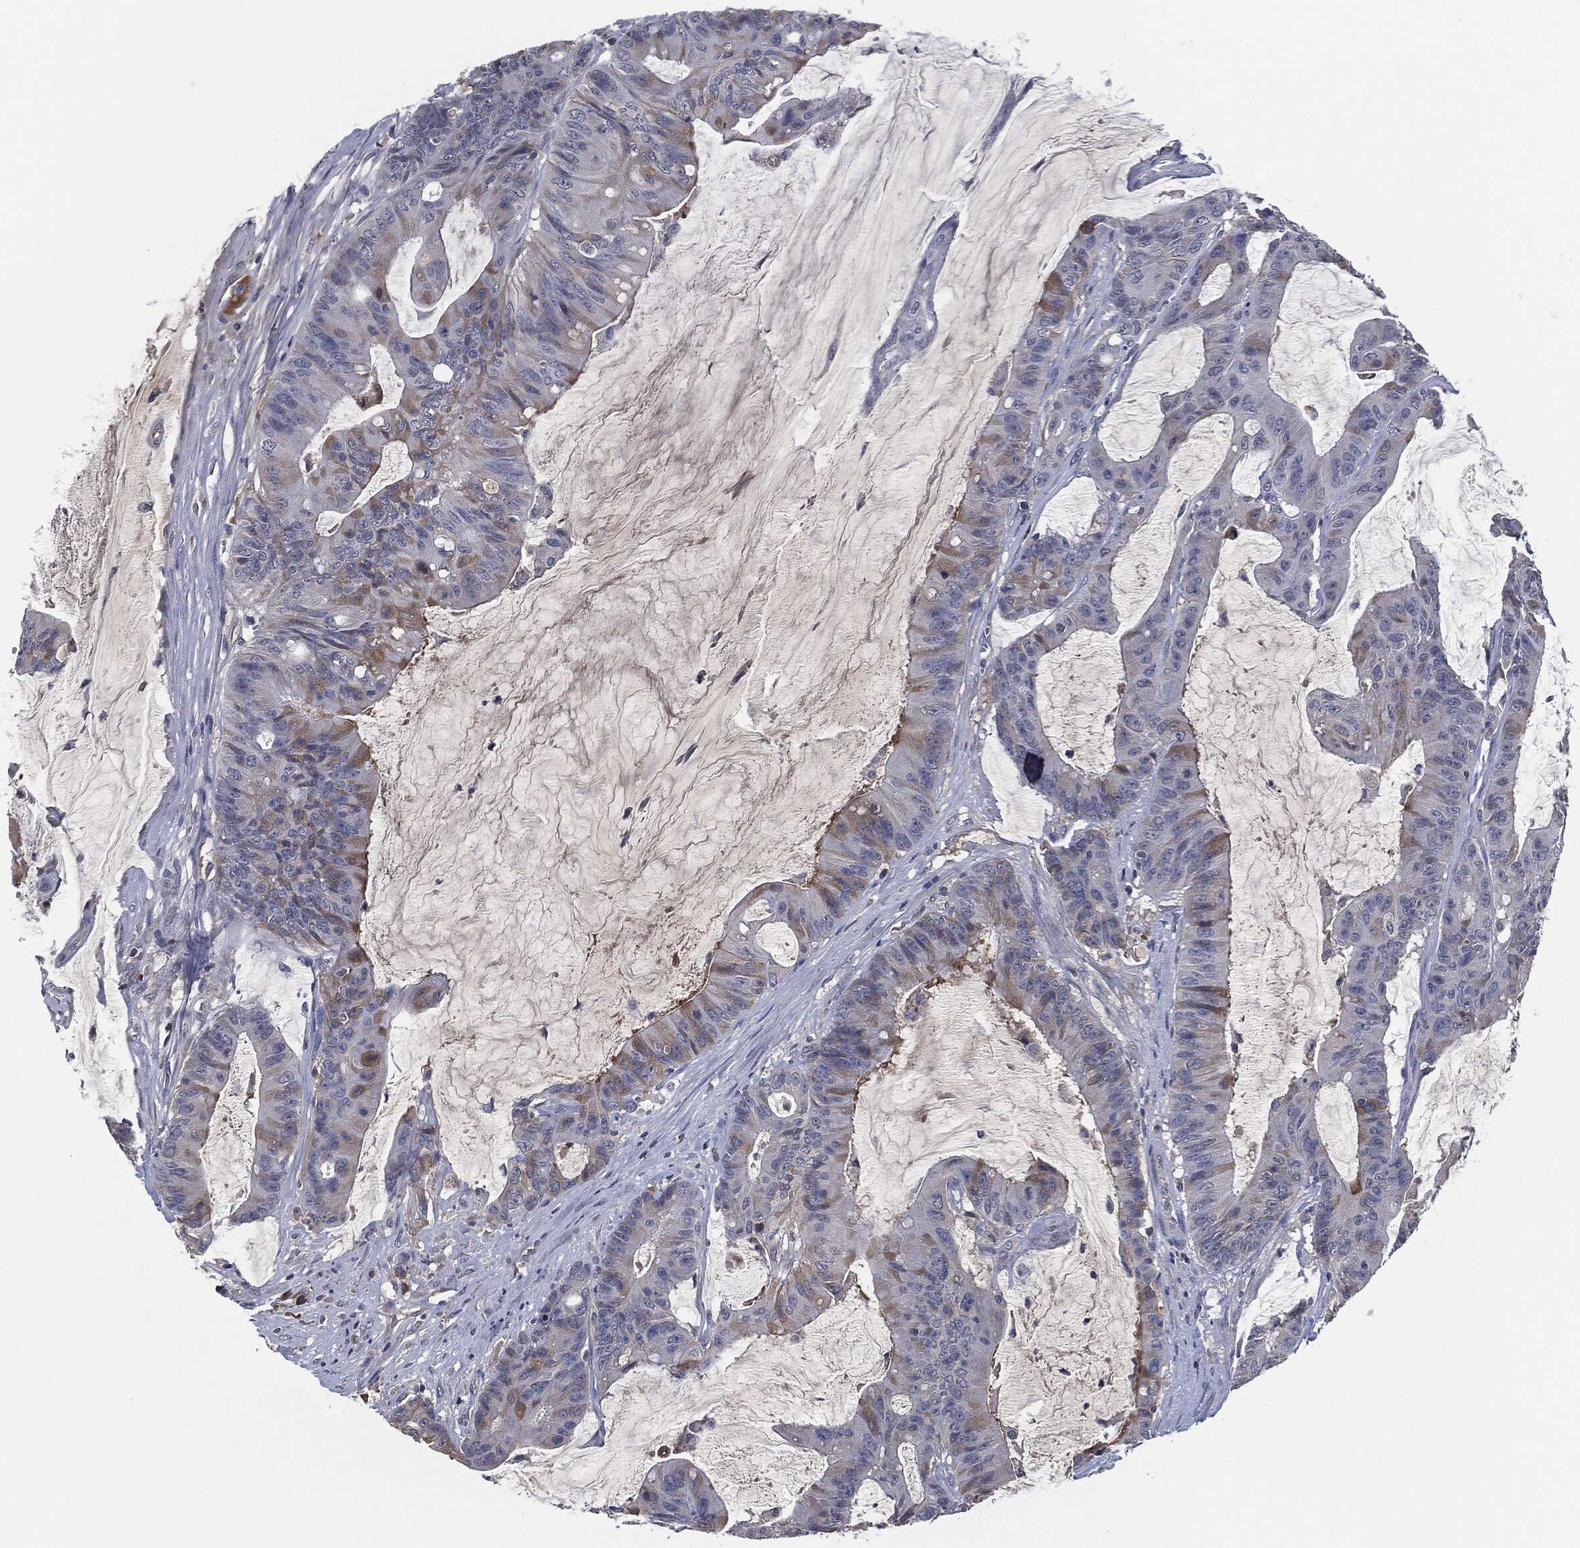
{"staining": {"intensity": "moderate", "quantity": "<25%", "location": "cytoplasmic/membranous"}, "tissue": "colorectal cancer", "cell_type": "Tumor cells", "image_type": "cancer", "snomed": [{"axis": "morphology", "description": "Adenocarcinoma, NOS"}, {"axis": "topography", "description": "Colon"}], "caption": "IHC of adenocarcinoma (colorectal) reveals low levels of moderate cytoplasmic/membranous staining in approximately <25% of tumor cells.", "gene": "IL2RG", "patient": {"sex": "female", "age": 69}}